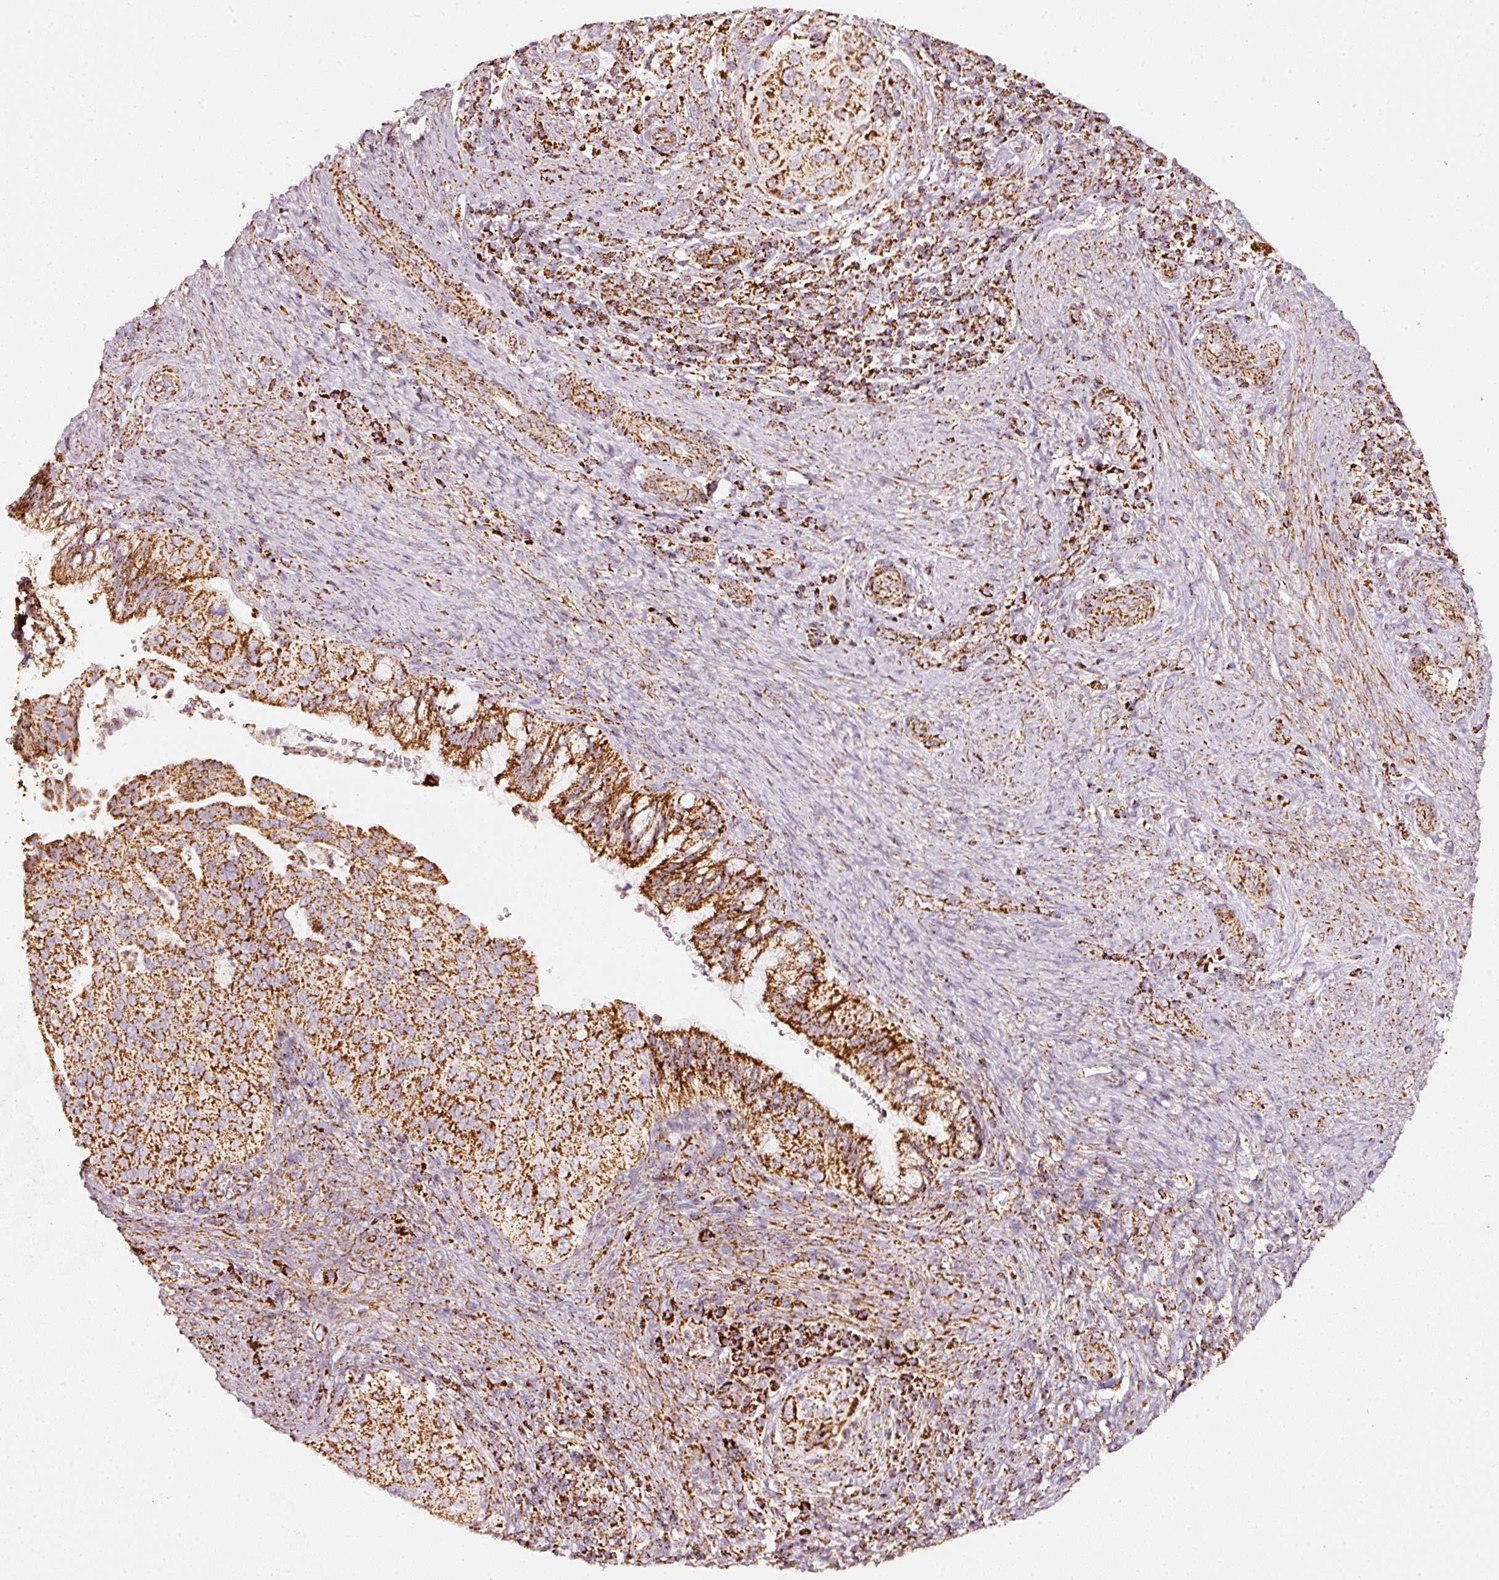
{"staining": {"intensity": "strong", "quantity": ">75%", "location": "cytoplasmic/membranous"}, "tissue": "cervical cancer", "cell_type": "Tumor cells", "image_type": "cancer", "snomed": [{"axis": "morphology", "description": "Squamous cell carcinoma, NOS"}, {"axis": "topography", "description": "Cervix"}], "caption": "A micrograph showing strong cytoplasmic/membranous staining in about >75% of tumor cells in cervical cancer, as visualized by brown immunohistochemical staining.", "gene": "UQCRC1", "patient": {"sex": "female", "age": 38}}